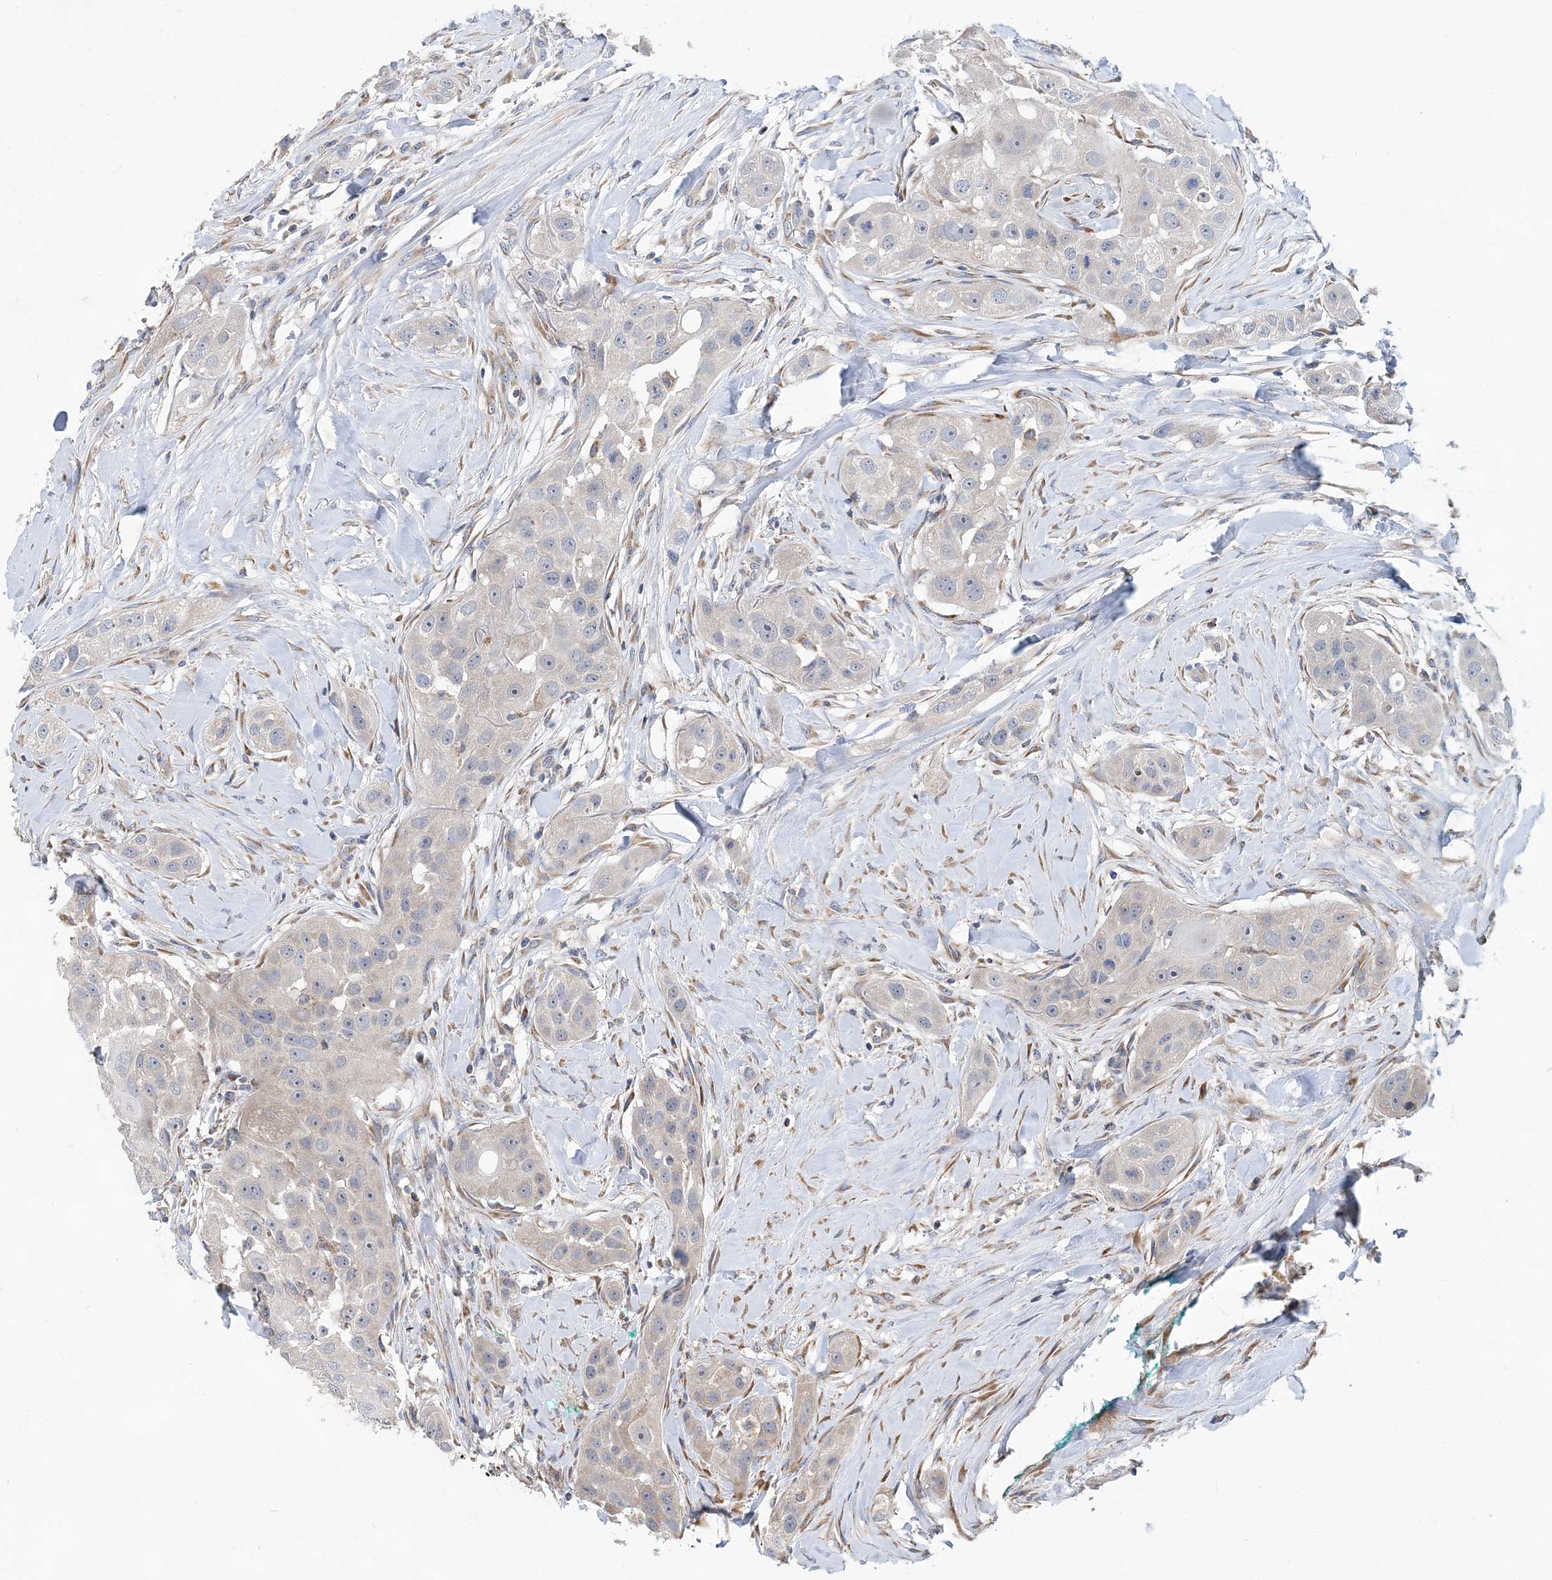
{"staining": {"intensity": "weak", "quantity": "<25%", "location": "cytoplasmic/membranous"}, "tissue": "head and neck cancer", "cell_type": "Tumor cells", "image_type": "cancer", "snomed": [{"axis": "morphology", "description": "Normal tissue, NOS"}, {"axis": "morphology", "description": "Squamous cell carcinoma, NOS"}, {"axis": "topography", "description": "Skeletal muscle"}, {"axis": "topography", "description": "Head-Neck"}], "caption": "An IHC photomicrograph of head and neck squamous cell carcinoma is shown. There is no staining in tumor cells of head and neck squamous cell carcinoma.", "gene": "TRAPPC13", "patient": {"sex": "male", "age": 51}}